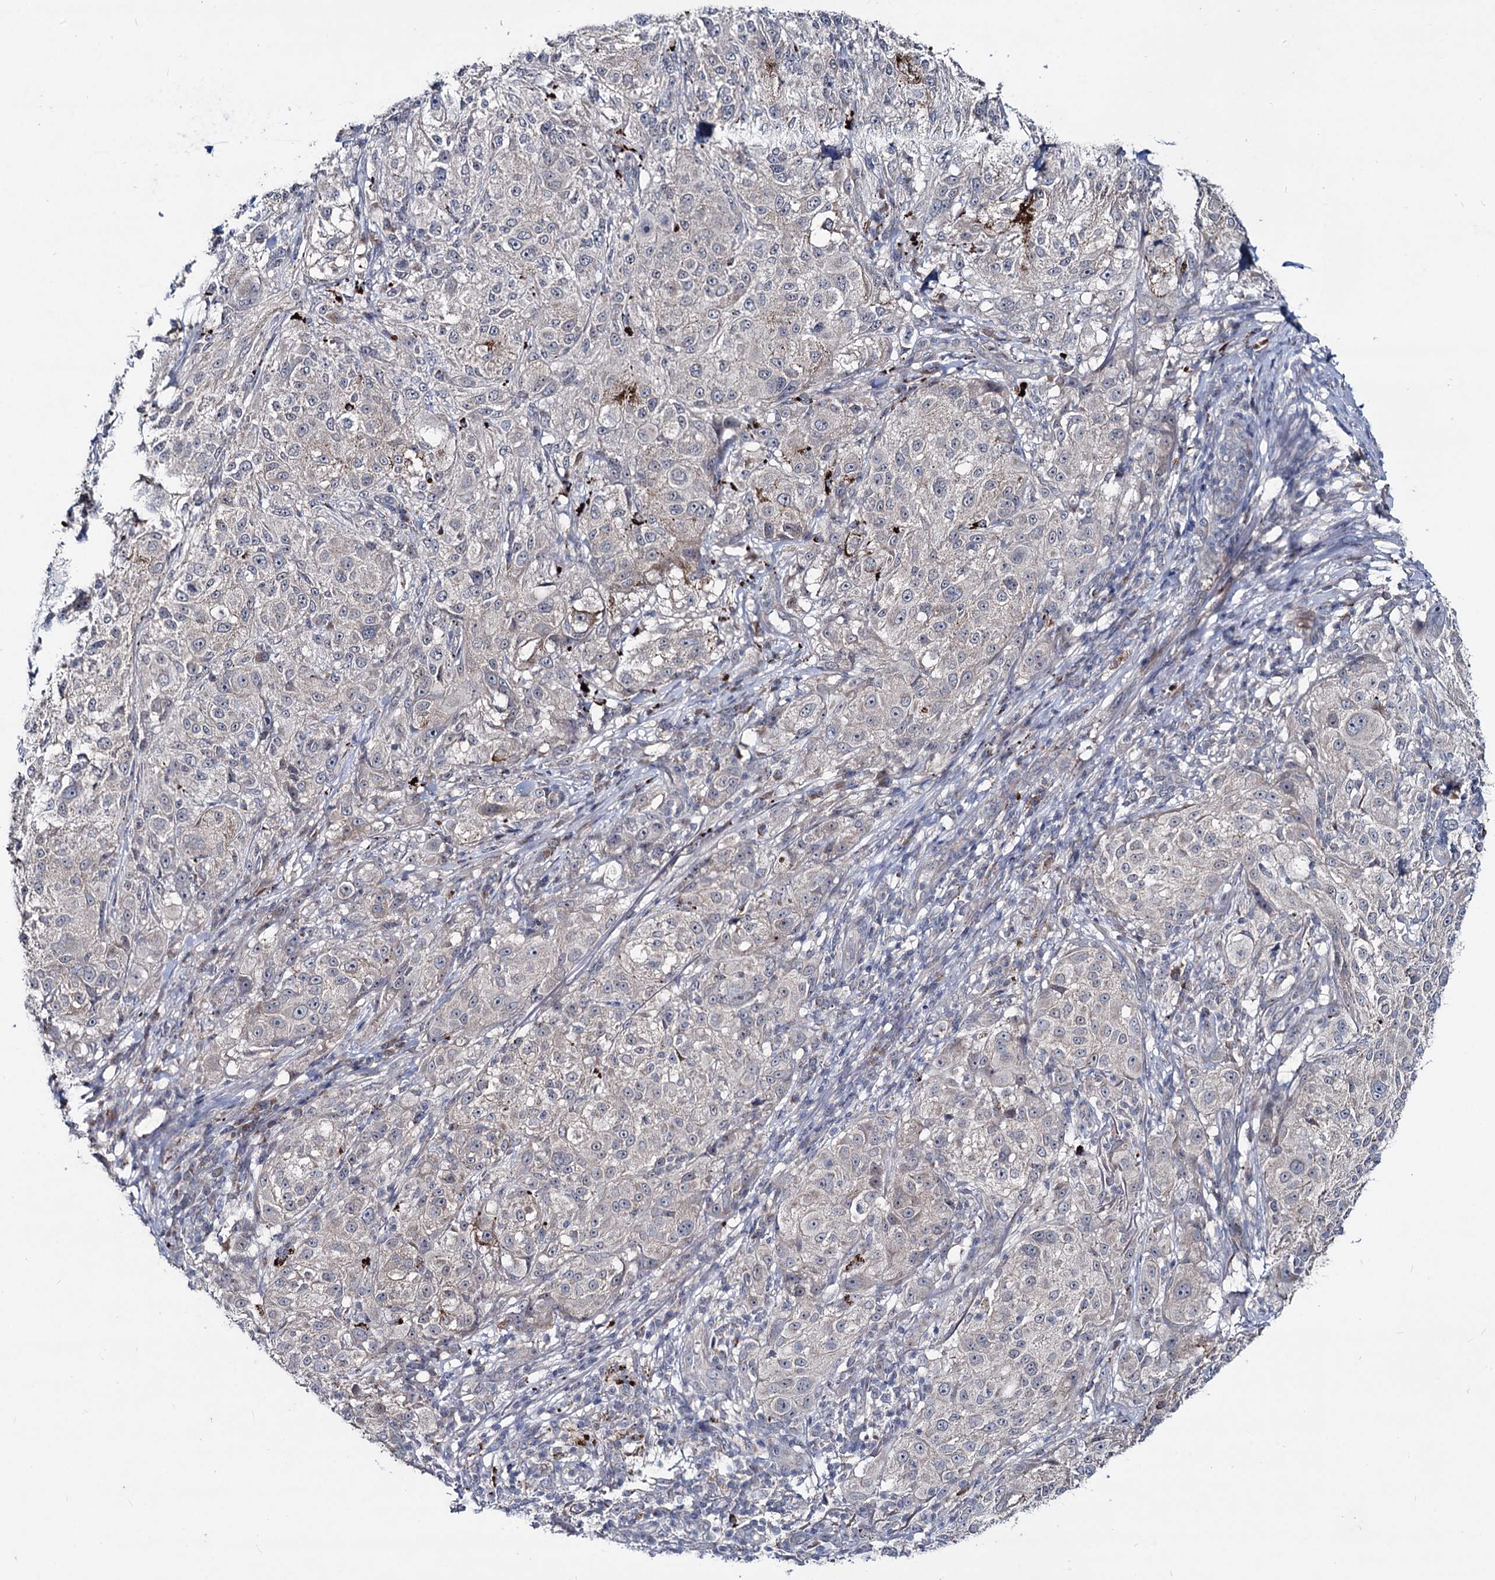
{"staining": {"intensity": "negative", "quantity": "none", "location": "none"}, "tissue": "melanoma", "cell_type": "Tumor cells", "image_type": "cancer", "snomed": [{"axis": "morphology", "description": "Necrosis, NOS"}, {"axis": "morphology", "description": "Malignant melanoma, NOS"}, {"axis": "topography", "description": "Skin"}], "caption": "Micrograph shows no protein staining in tumor cells of melanoma tissue.", "gene": "RNF6", "patient": {"sex": "female", "age": 87}}